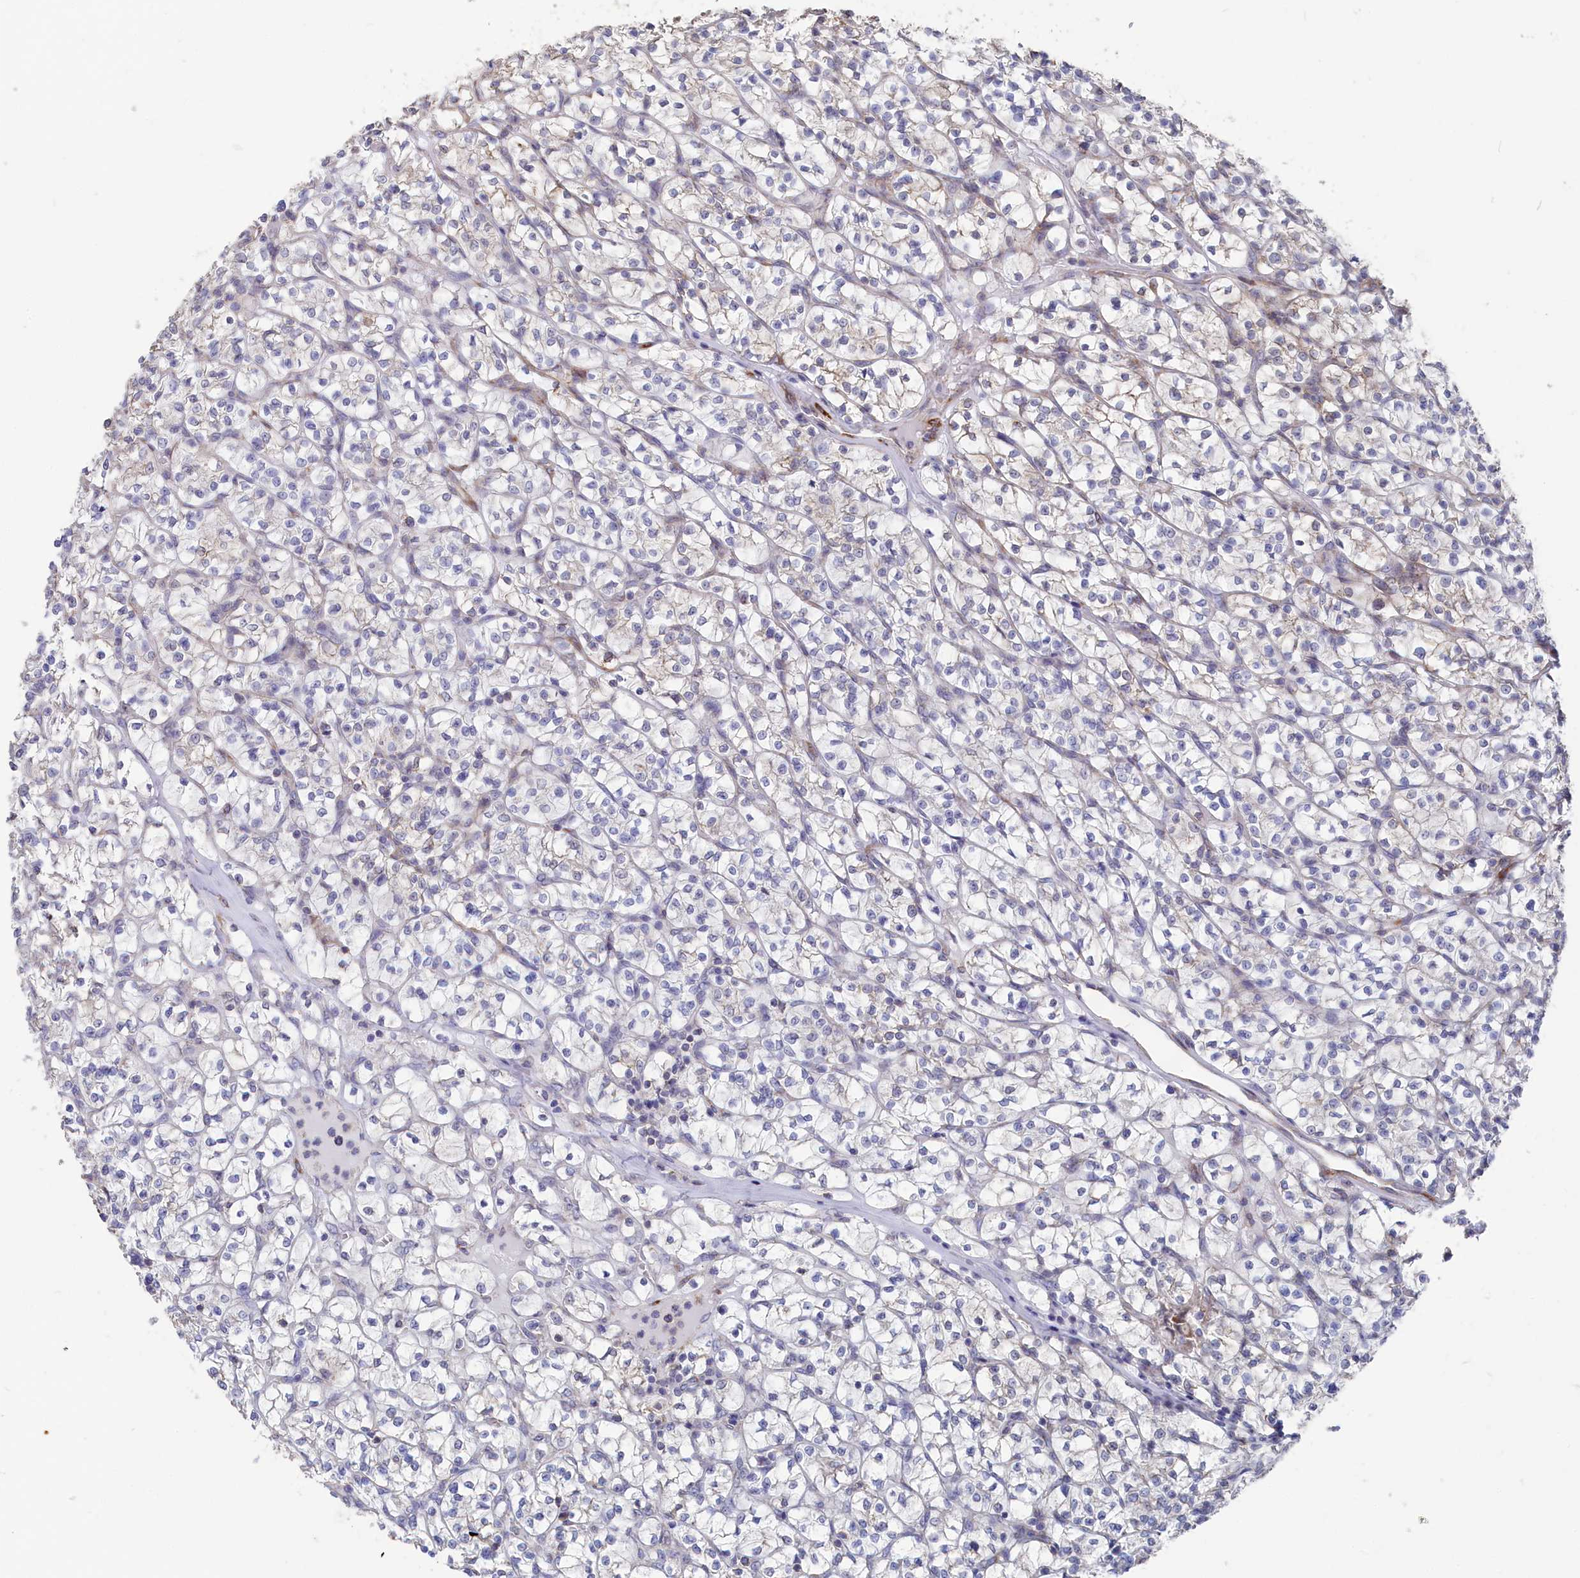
{"staining": {"intensity": "negative", "quantity": "none", "location": "none"}, "tissue": "renal cancer", "cell_type": "Tumor cells", "image_type": "cancer", "snomed": [{"axis": "morphology", "description": "Adenocarcinoma, NOS"}, {"axis": "topography", "description": "Kidney"}], "caption": "IHC of human renal cancer (adenocarcinoma) shows no staining in tumor cells.", "gene": "SEMG2", "patient": {"sex": "female", "age": 64}}